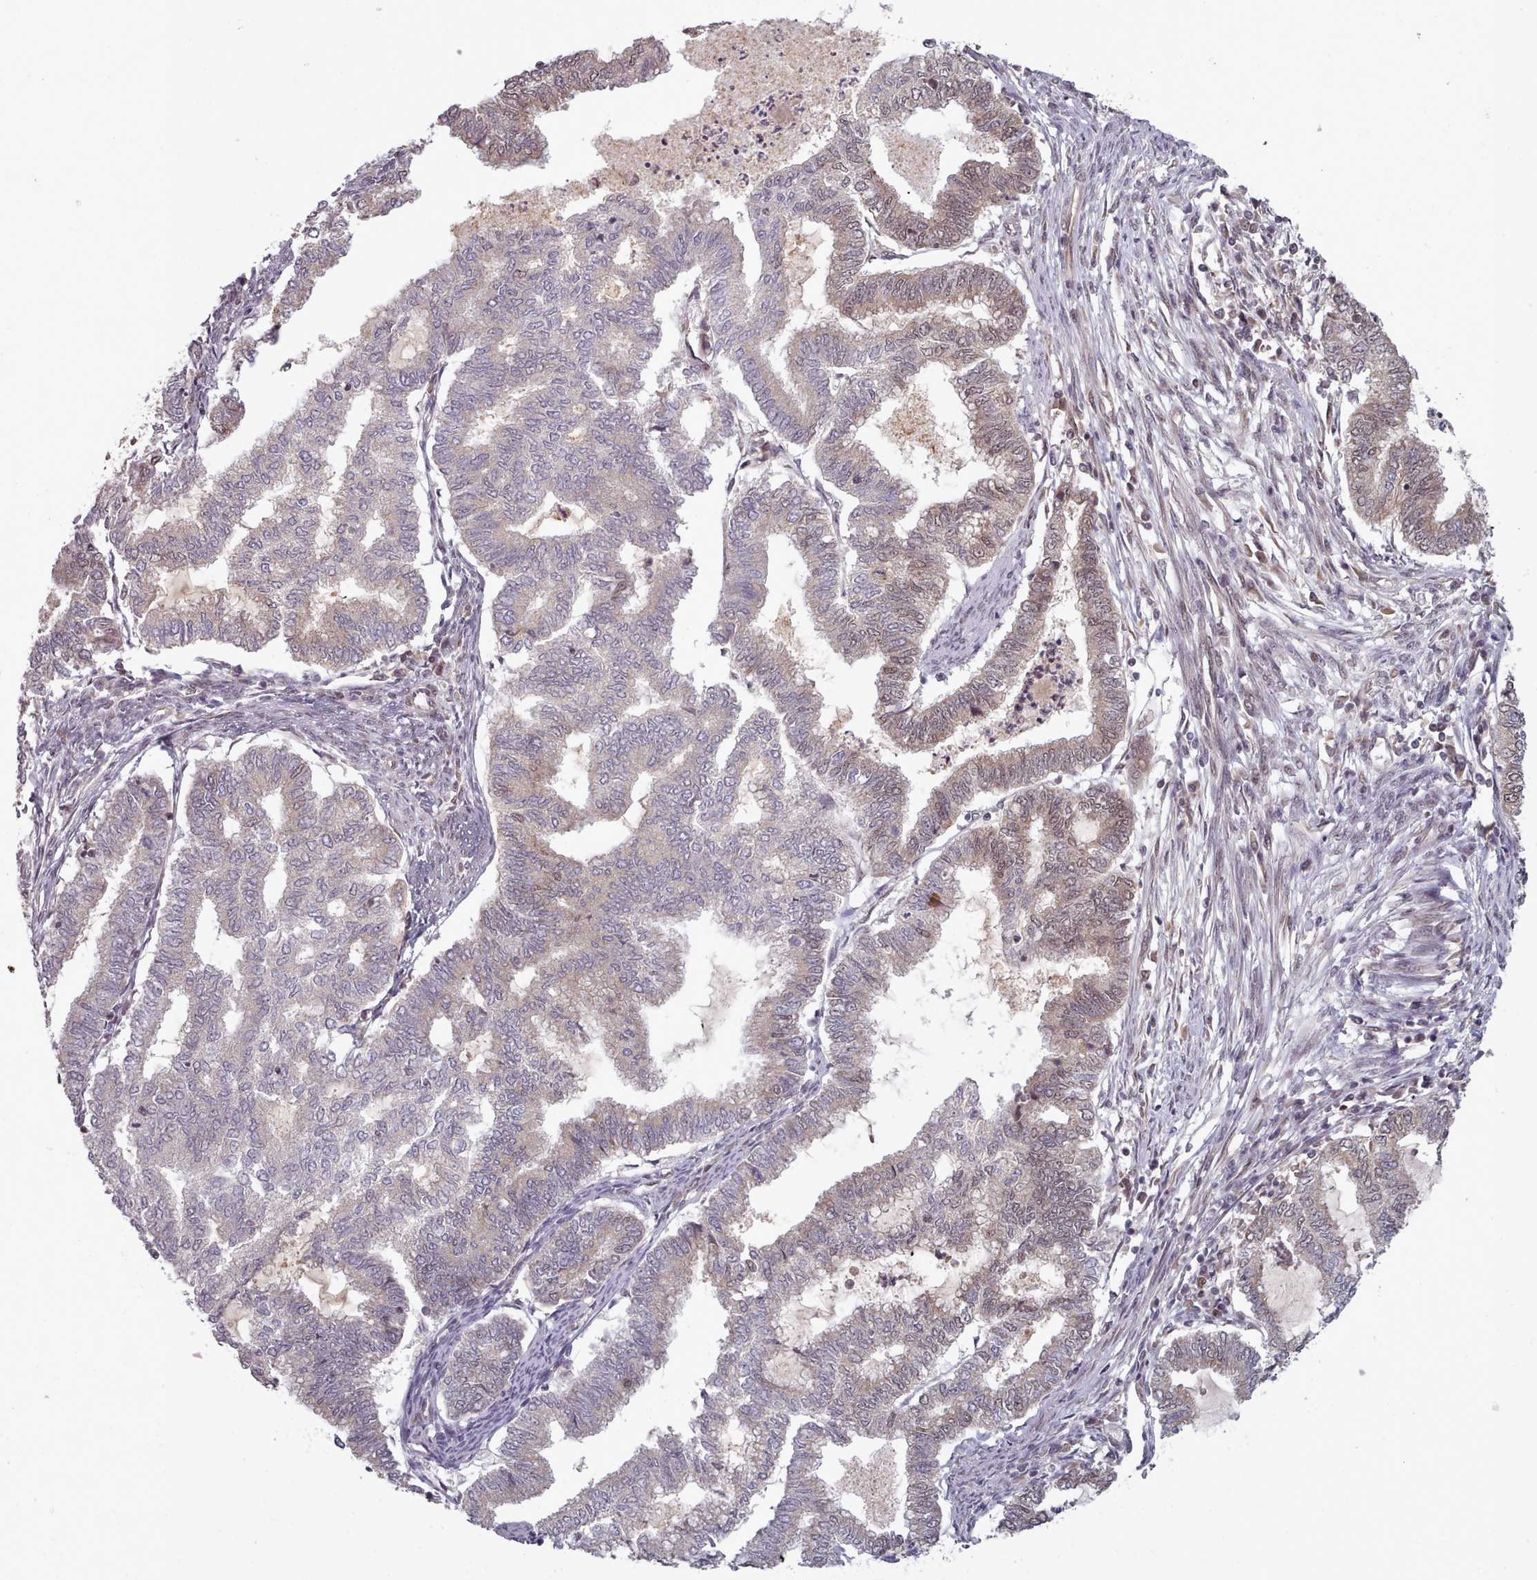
{"staining": {"intensity": "weak", "quantity": "<25%", "location": "cytoplasmic/membranous,nuclear"}, "tissue": "endometrial cancer", "cell_type": "Tumor cells", "image_type": "cancer", "snomed": [{"axis": "morphology", "description": "Adenocarcinoma, NOS"}, {"axis": "topography", "description": "Endometrium"}], "caption": "Image shows no protein positivity in tumor cells of endometrial adenocarcinoma tissue.", "gene": "DHX8", "patient": {"sex": "female", "age": 79}}